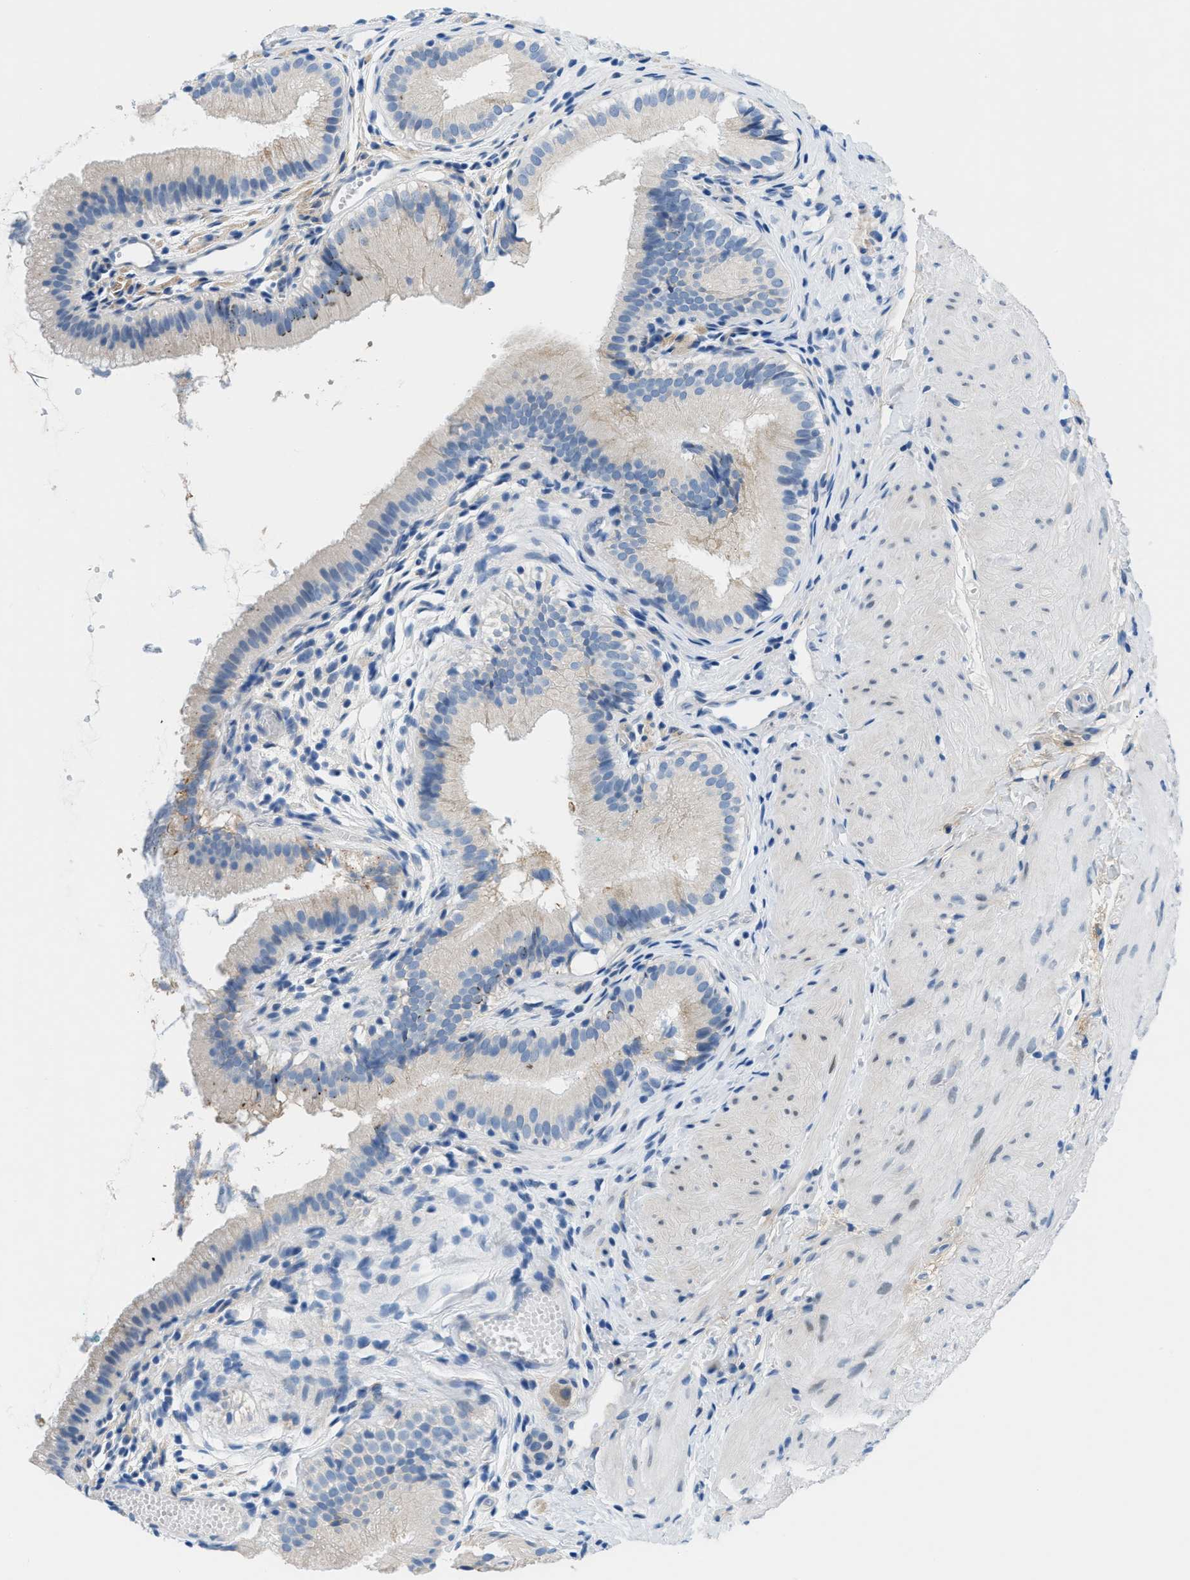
{"staining": {"intensity": "moderate", "quantity": "25%-75%", "location": "cytoplasmic/membranous"}, "tissue": "gallbladder", "cell_type": "Glandular cells", "image_type": "normal", "snomed": [{"axis": "morphology", "description": "Normal tissue, NOS"}, {"axis": "topography", "description": "Gallbladder"}], "caption": "Benign gallbladder demonstrates moderate cytoplasmic/membranous expression in approximately 25%-75% of glandular cells, visualized by immunohistochemistry.", "gene": "FDCSP", "patient": {"sex": "female", "age": 26}}